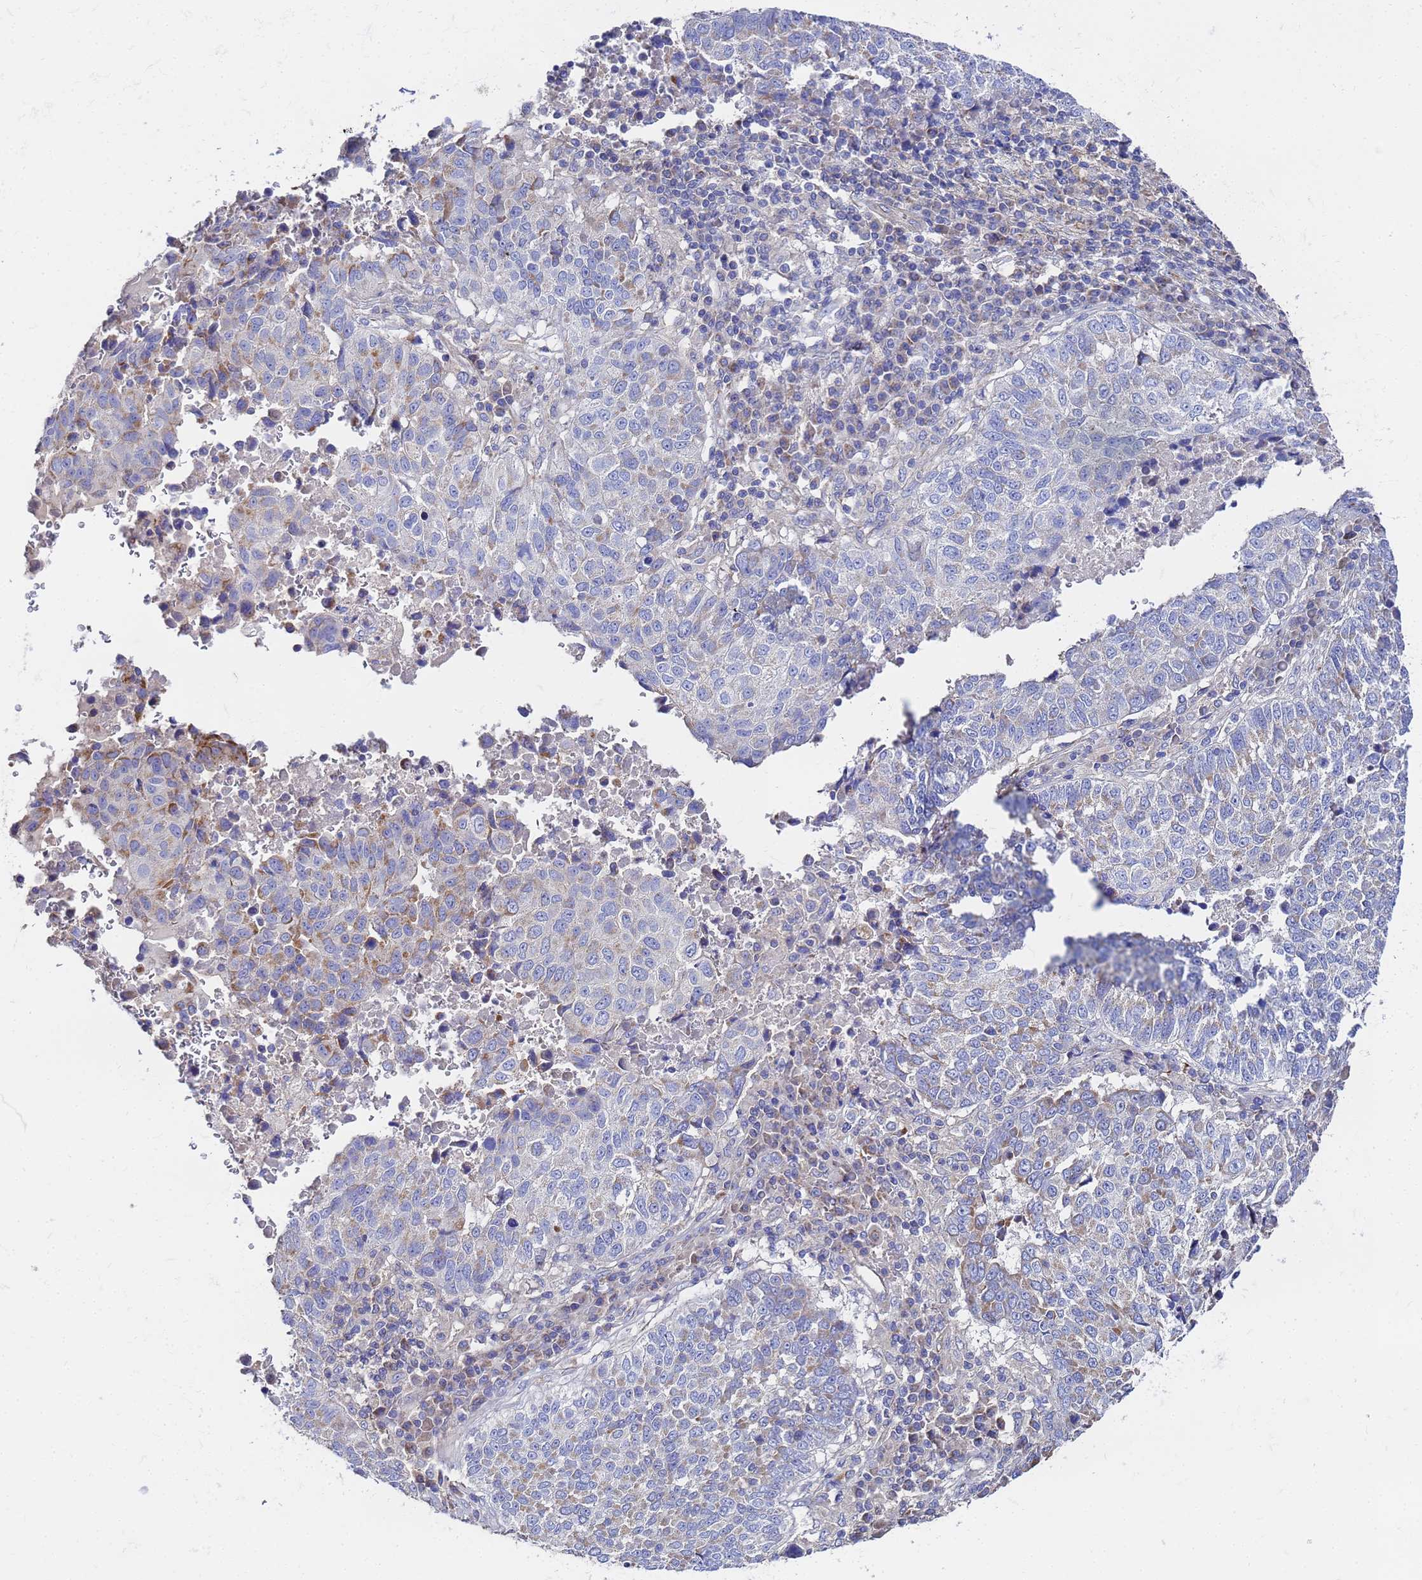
{"staining": {"intensity": "moderate", "quantity": "<25%", "location": "cytoplasmic/membranous"}, "tissue": "lung cancer", "cell_type": "Tumor cells", "image_type": "cancer", "snomed": [{"axis": "morphology", "description": "Squamous cell carcinoma, NOS"}, {"axis": "topography", "description": "Lung"}], "caption": "Protein analysis of lung squamous cell carcinoma tissue demonstrates moderate cytoplasmic/membranous expression in approximately <25% of tumor cells. The protein of interest is shown in brown color, while the nuclei are stained blue.", "gene": "FAHD2A", "patient": {"sex": "male", "age": 73}}